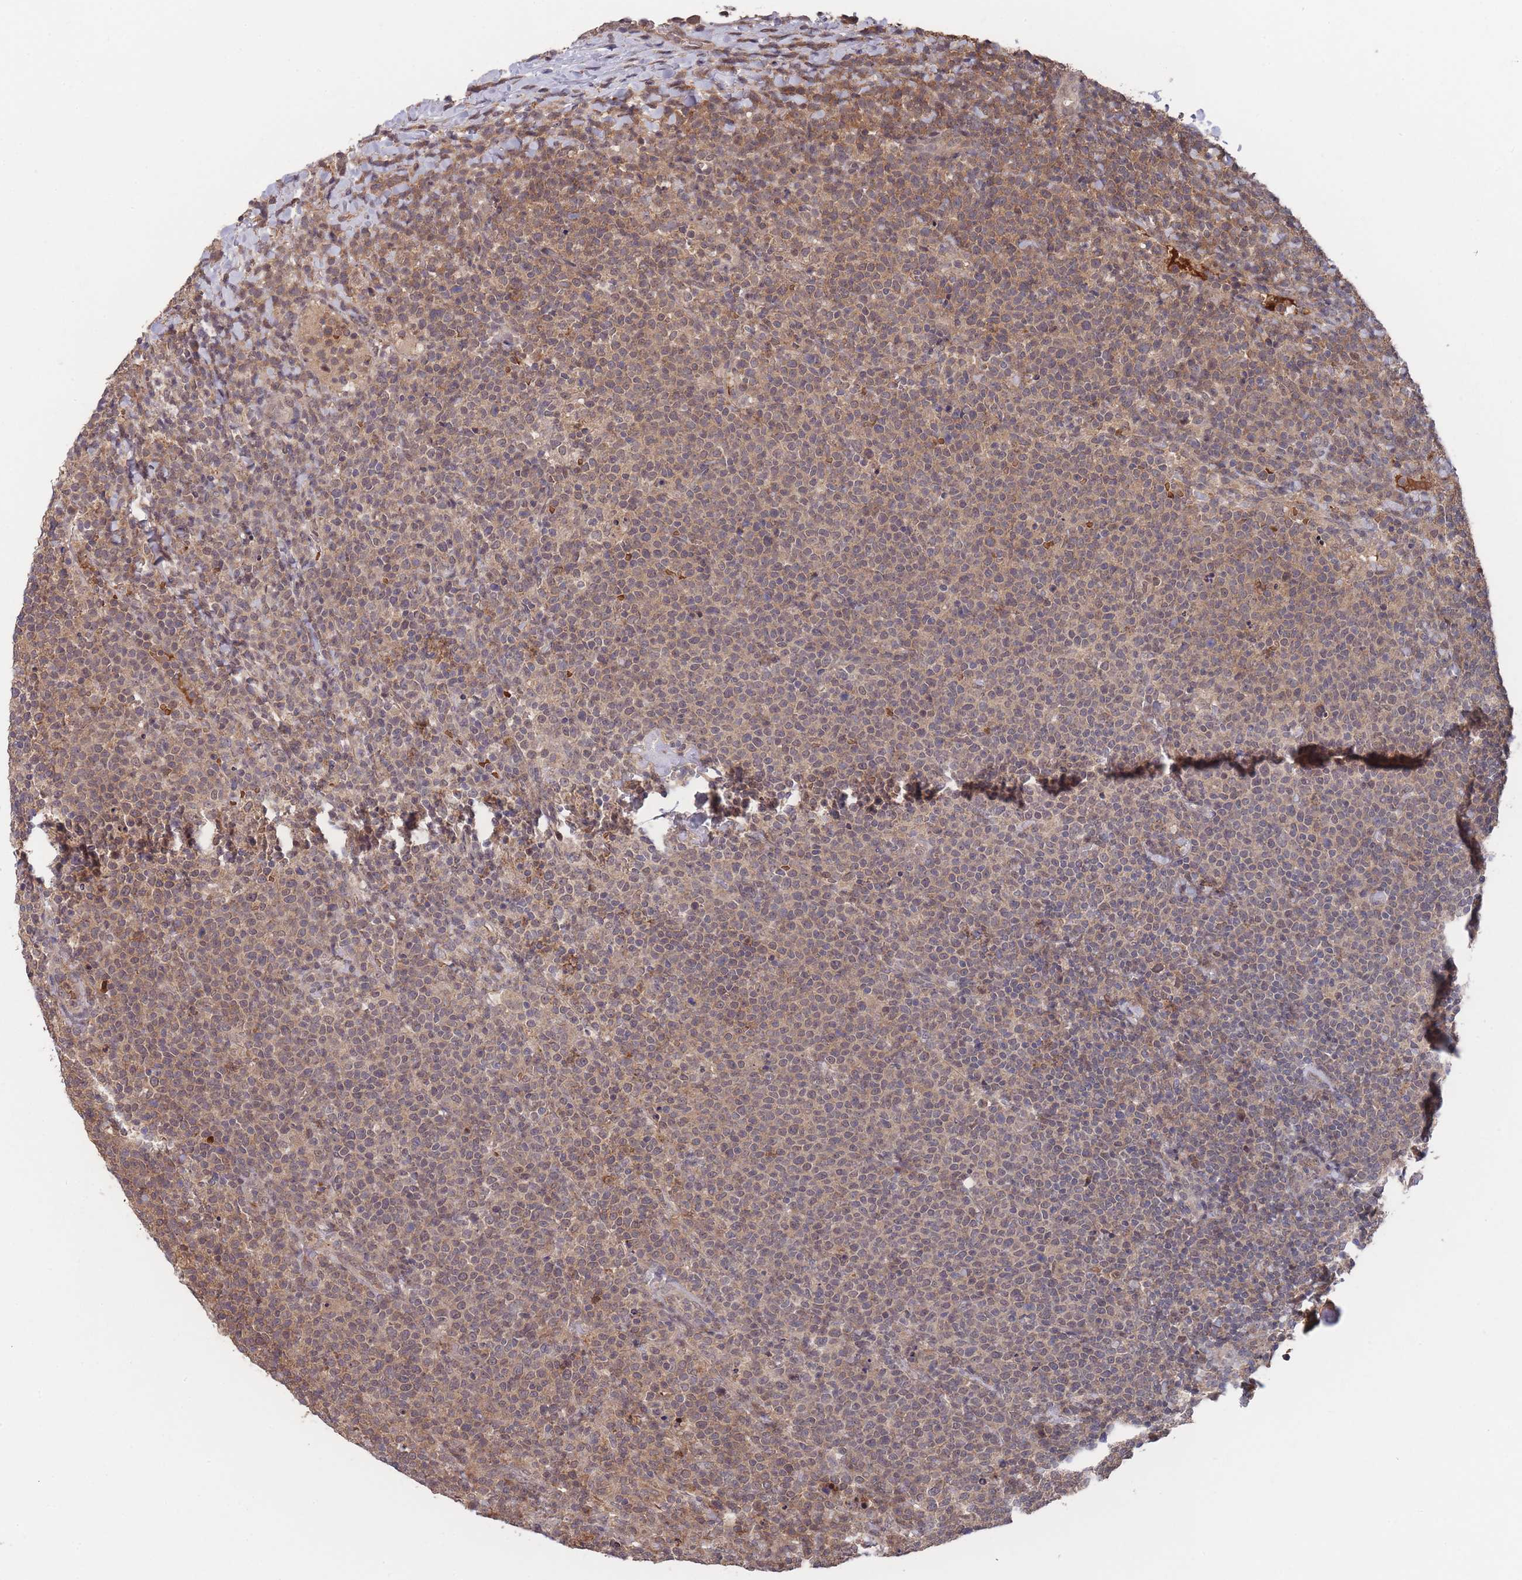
{"staining": {"intensity": "weak", "quantity": "25%-75%", "location": "cytoplasmic/membranous"}, "tissue": "lymphoma", "cell_type": "Tumor cells", "image_type": "cancer", "snomed": [{"axis": "morphology", "description": "Malignant lymphoma, non-Hodgkin's type, High grade"}, {"axis": "topography", "description": "Lymph node"}], "caption": "Weak cytoplasmic/membranous staining for a protein is appreciated in about 25%-75% of tumor cells of malignant lymphoma, non-Hodgkin's type (high-grade) using immunohistochemistry (IHC).", "gene": "SF3B1", "patient": {"sex": "male", "age": 61}}